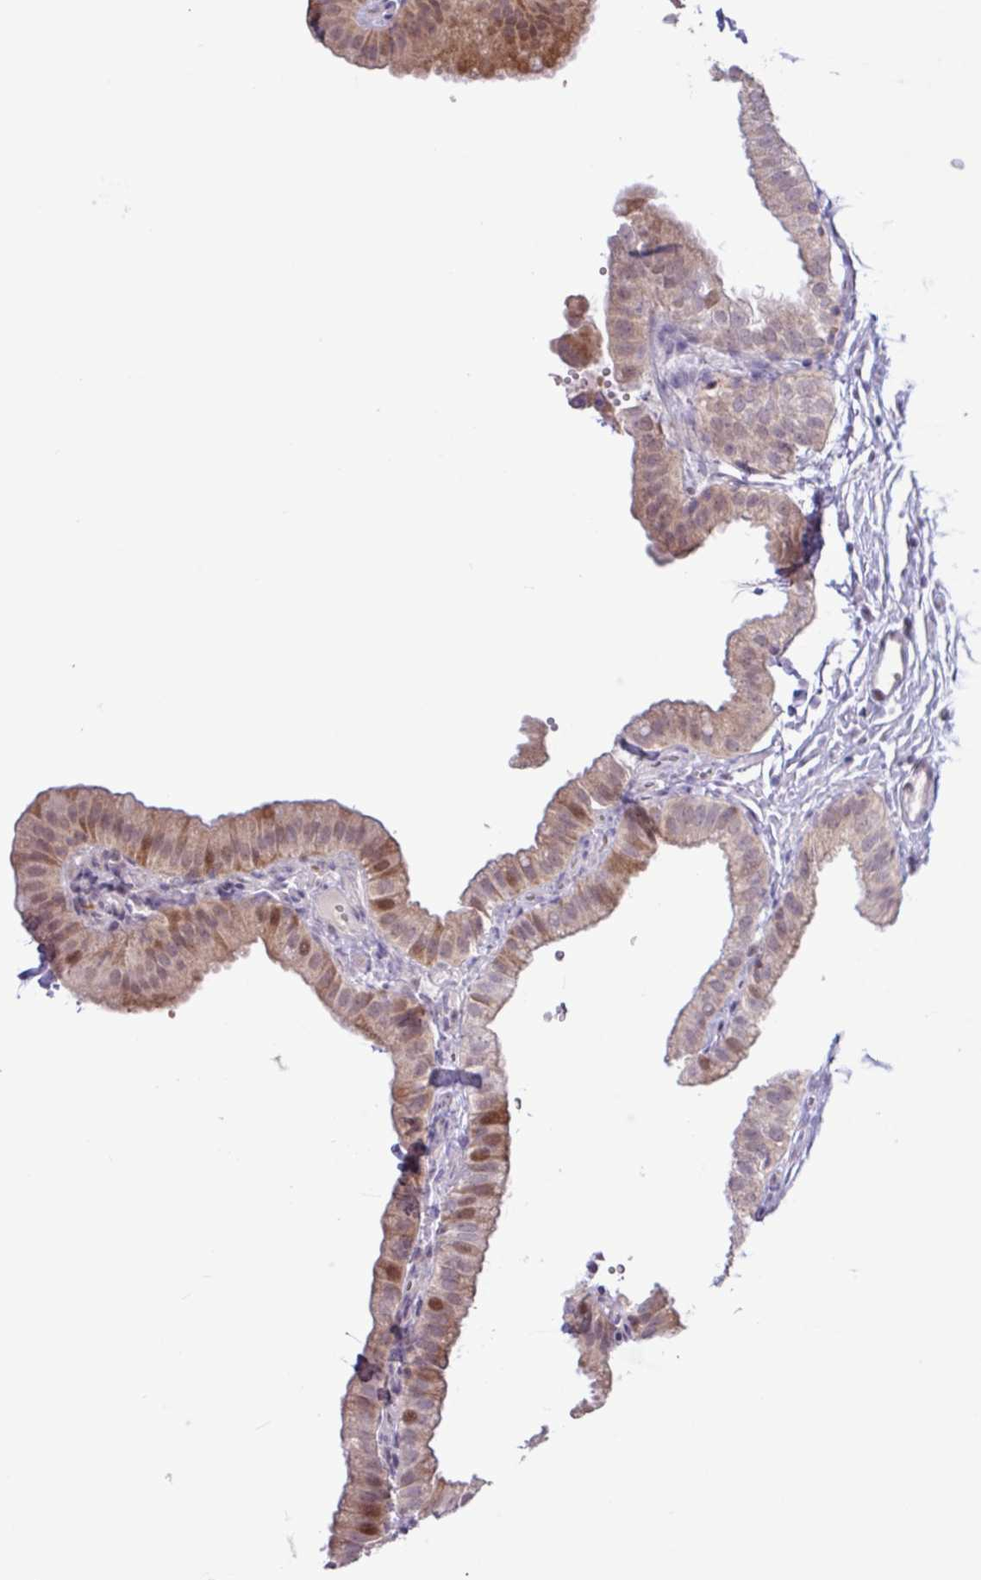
{"staining": {"intensity": "moderate", "quantity": "25%-75%", "location": "cytoplasmic/membranous,nuclear"}, "tissue": "gallbladder", "cell_type": "Glandular cells", "image_type": "normal", "snomed": [{"axis": "morphology", "description": "Normal tissue, NOS"}, {"axis": "topography", "description": "Gallbladder"}], "caption": "A medium amount of moderate cytoplasmic/membranous,nuclear positivity is present in about 25%-75% of glandular cells in normal gallbladder. The protein of interest is stained brown, and the nuclei are stained in blue (DAB (3,3'-diaminobenzidine) IHC with brightfield microscopy, high magnification).", "gene": "RTL3", "patient": {"sex": "female", "age": 61}}